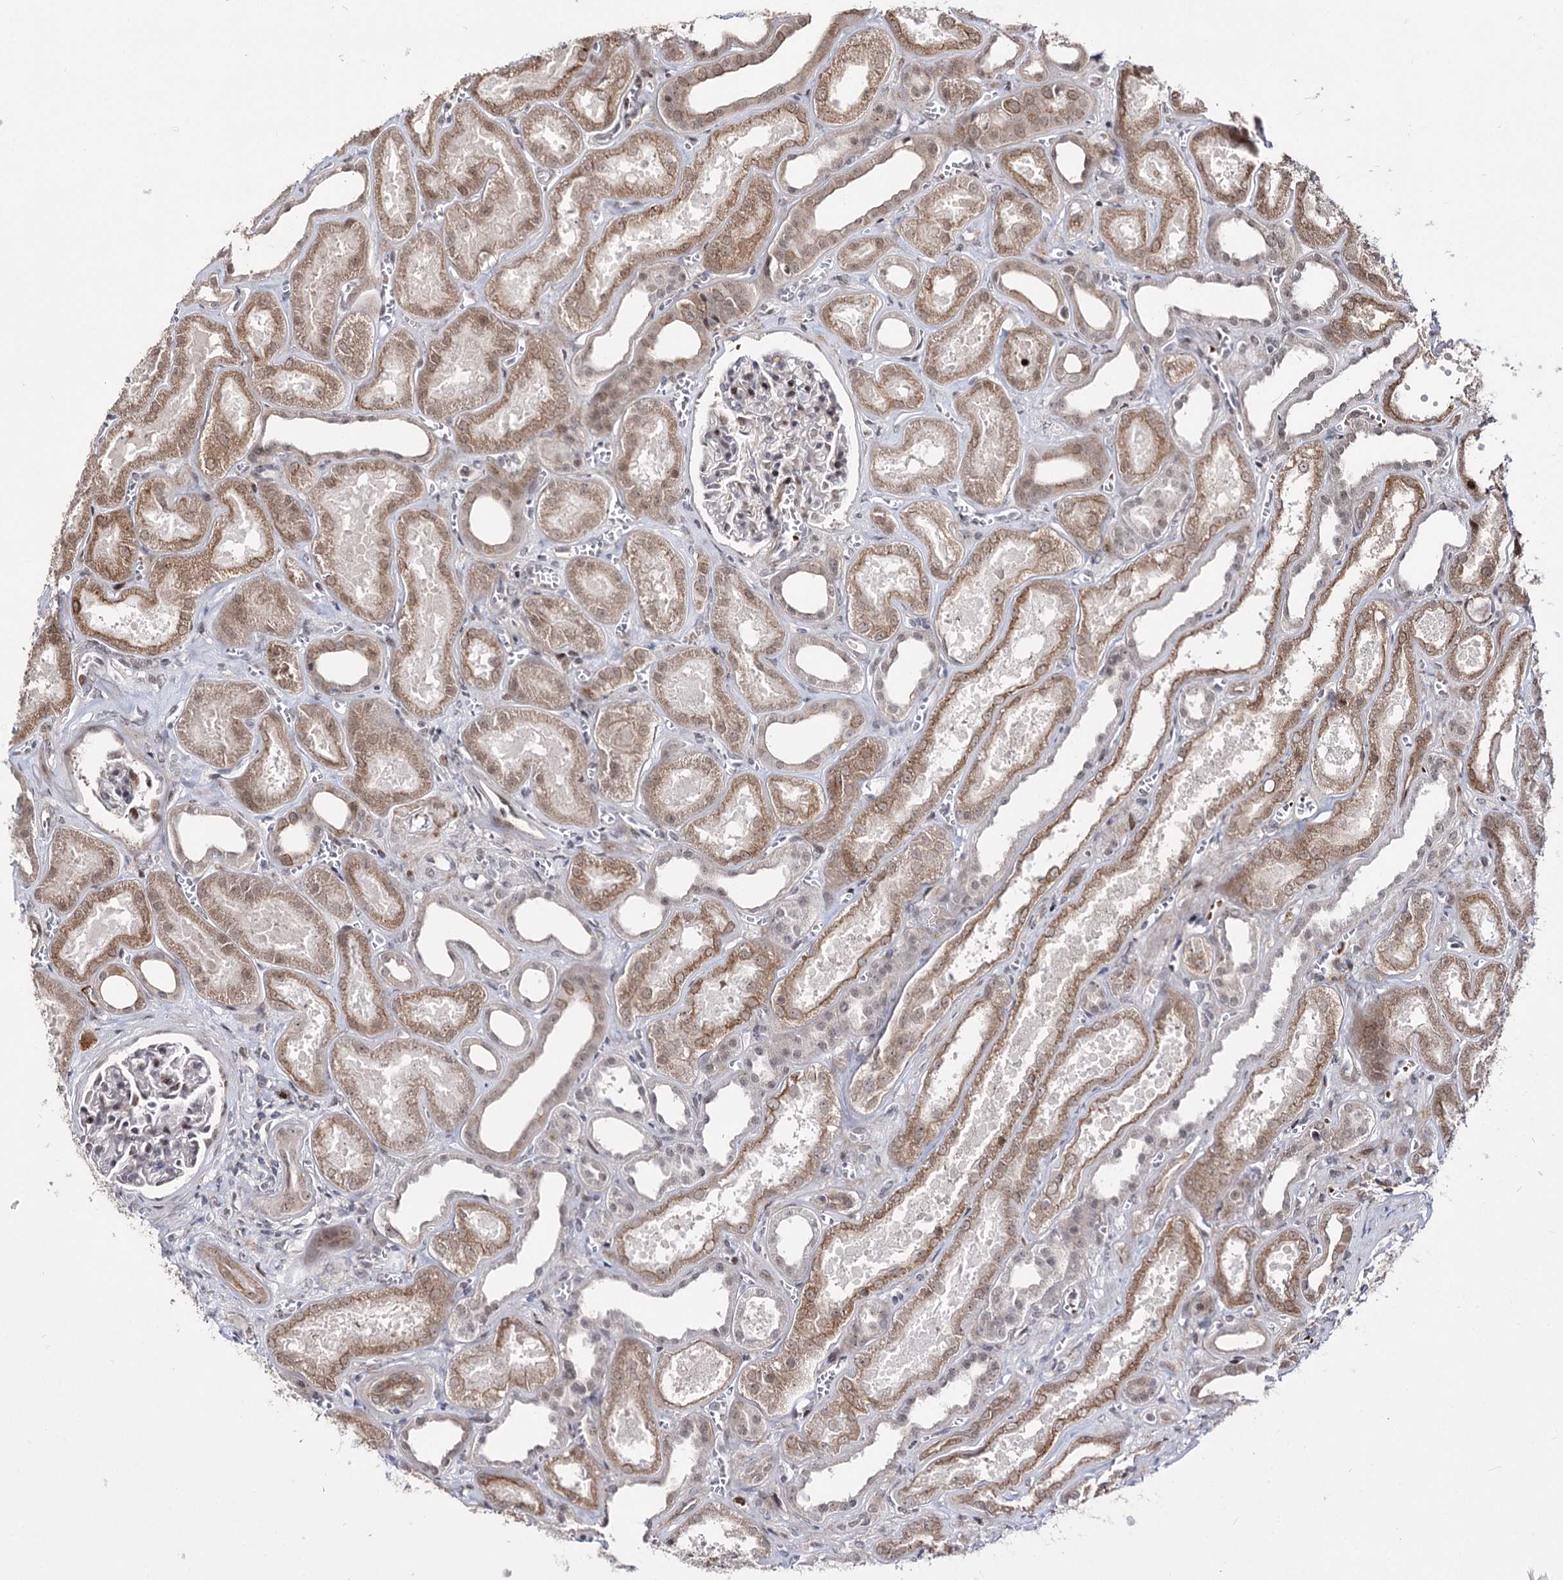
{"staining": {"intensity": "moderate", "quantity": "<25%", "location": "nuclear"}, "tissue": "kidney", "cell_type": "Cells in glomeruli", "image_type": "normal", "snomed": [{"axis": "morphology", "description": "Normal tissue, NOS"}, {"axis": "morphology", "description": "Adenocarcinoma, NOS"}, {"axis": "topography", "description": "Kidney"}], "caption": "A low amount of moderate nuclear staining is present in about <25% of cells in glomeruli in unremarkable kidney.", "gene": "STOX1", "patient": {"sex": "female", "age": 68}}